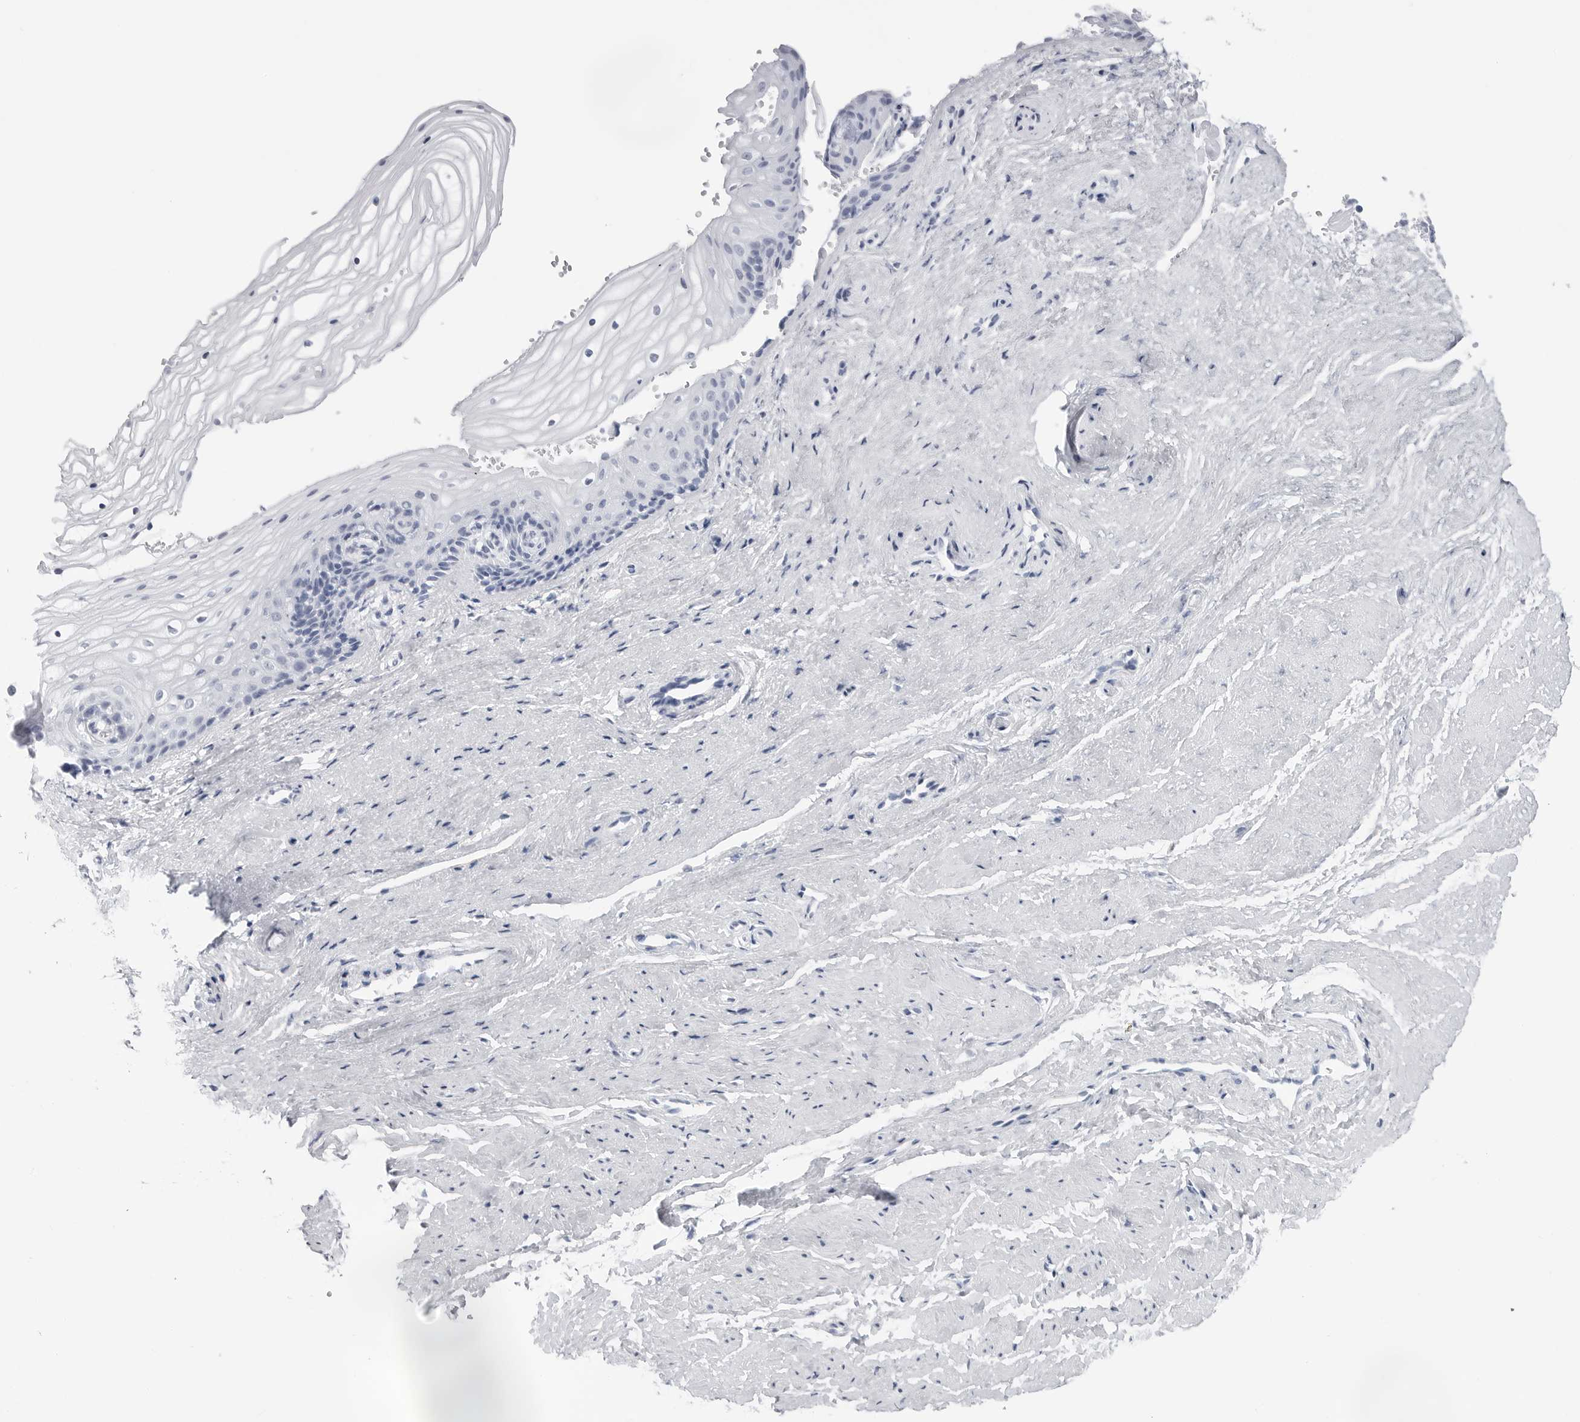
{"staining": {"intensity": "negative", "quantity": "none", "location": "none"}, "tissue": "vagina", "cell_type": "Squamous epithelial cells", "image_type": "normal", "snomed": [{"axis": "morphology", "description": "Normal tissue, NOS"}, {"axis": "topography", "description": "Vagina"}], "caption": "This is a histopathology image of immunohistochemistry (IHC) staining of benign vagina, which shows no expression in squamous epithelial cells. The staining was performed using DAB (3,3'-diaminobenzidine) to visualize the protein expression in brown, while the nuclei were stained in blue with hematoxylin (Magnification: 20x).", "gene": "CST2", "patient": {"sex": "female", "age": 46}}